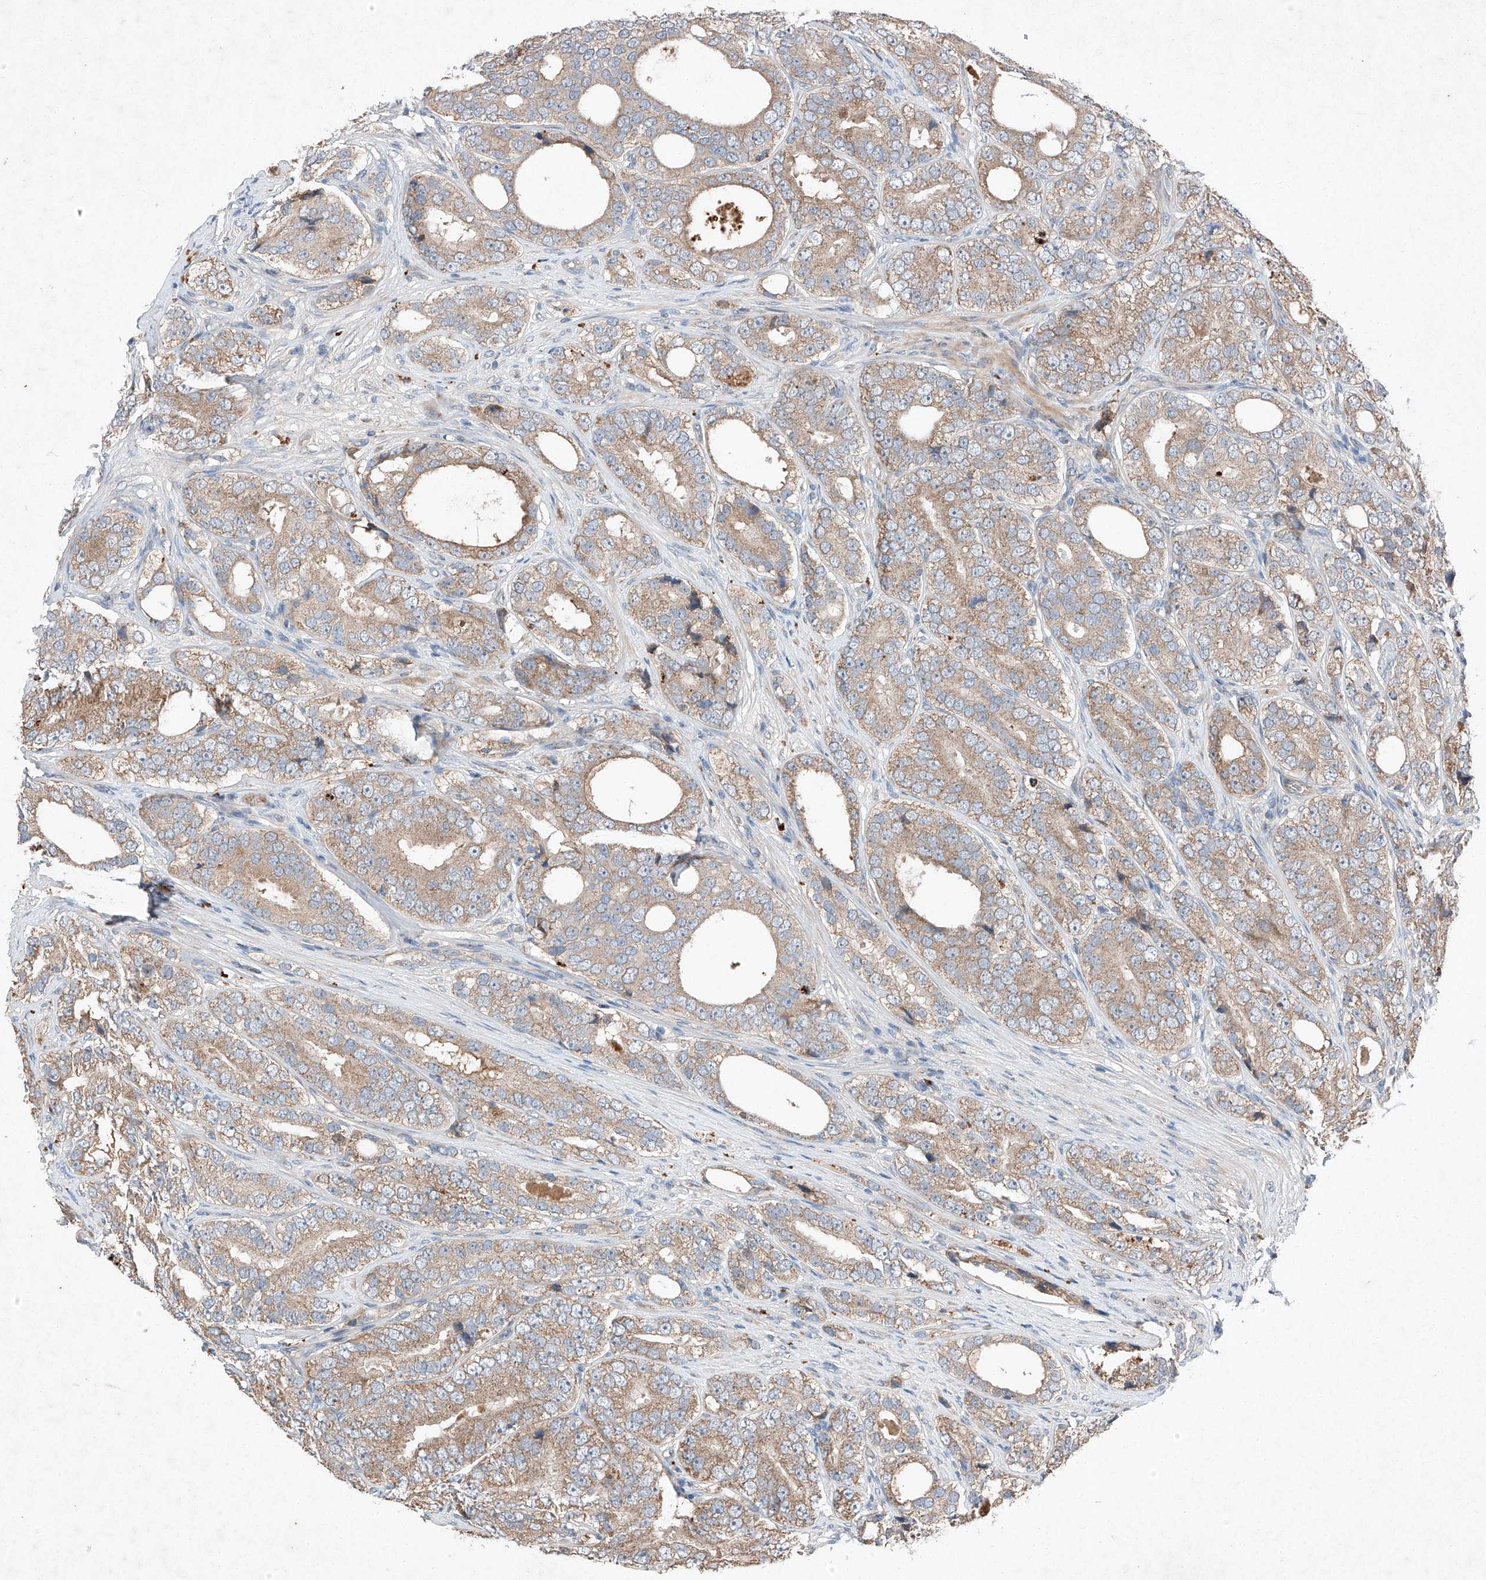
{"staining": {"intensity": "weak", "quantity": ">75%", "location": "cytoplasmic/membranous"}, "tissue": "prostate cancer", "cell_type": "Tumor cells", "image_type": "cancer", "snomed": [{"axis": "morphology", "description": "Adenocarcinoma, High grade"}, {"axis": "topography", "description": "Prostate"}], "caption": "The photomicrograph displays staining of prostate cancer (adenocarcinoma (high-grade)), revealing weak cytoplasmic/membranous protein staining (brown color) within tumor cells. (brown staining indicates protein expression, while blue staining denotes nuclei).", "gene": "RUSC1", "patient": {"sex": "male", "age": 56}}